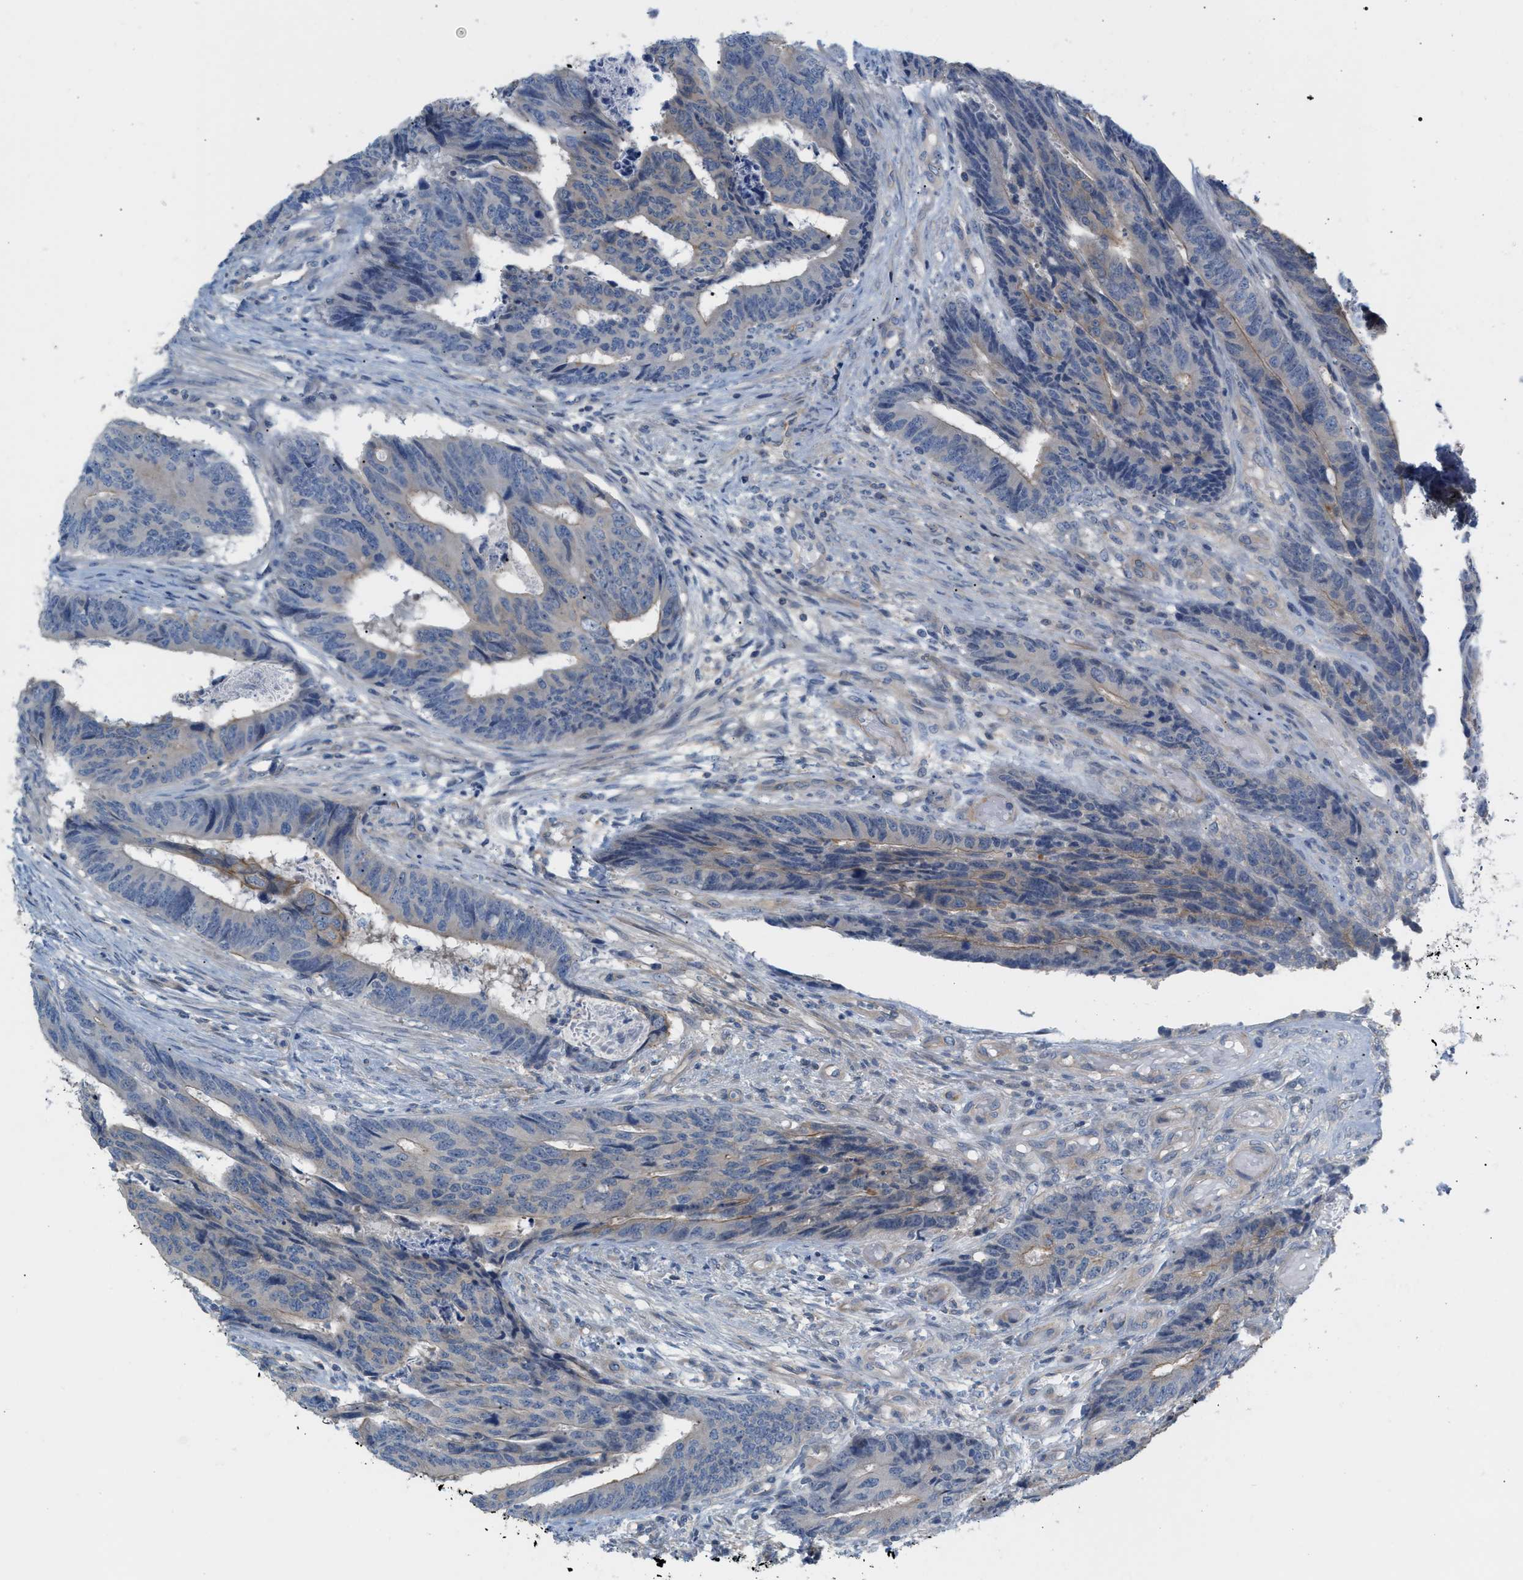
{"staining": {"intensity": "weak", "quantity": "<25%", "location": "cytoplasmic/membranous"}, "tissue": "colorectal cancer", "cell_type": "Tumor cells", "image_type": "cancer", "snomed": [{"axis": "morphology", "description": "Adenocarcinoma, NOS"}, {"axis": "topography", "description": "Rectum"}], "caption": "Immunohistochemical staining of human colorectal cancer (adenocarcinoma) shows no significant staining in tumor cells. The staining is performed using DAB brown chromogen with nuclei counter-stained in using hematoxylin.", "gene": "LRCH1", "patient": {"sex": "male", "age": 84}}